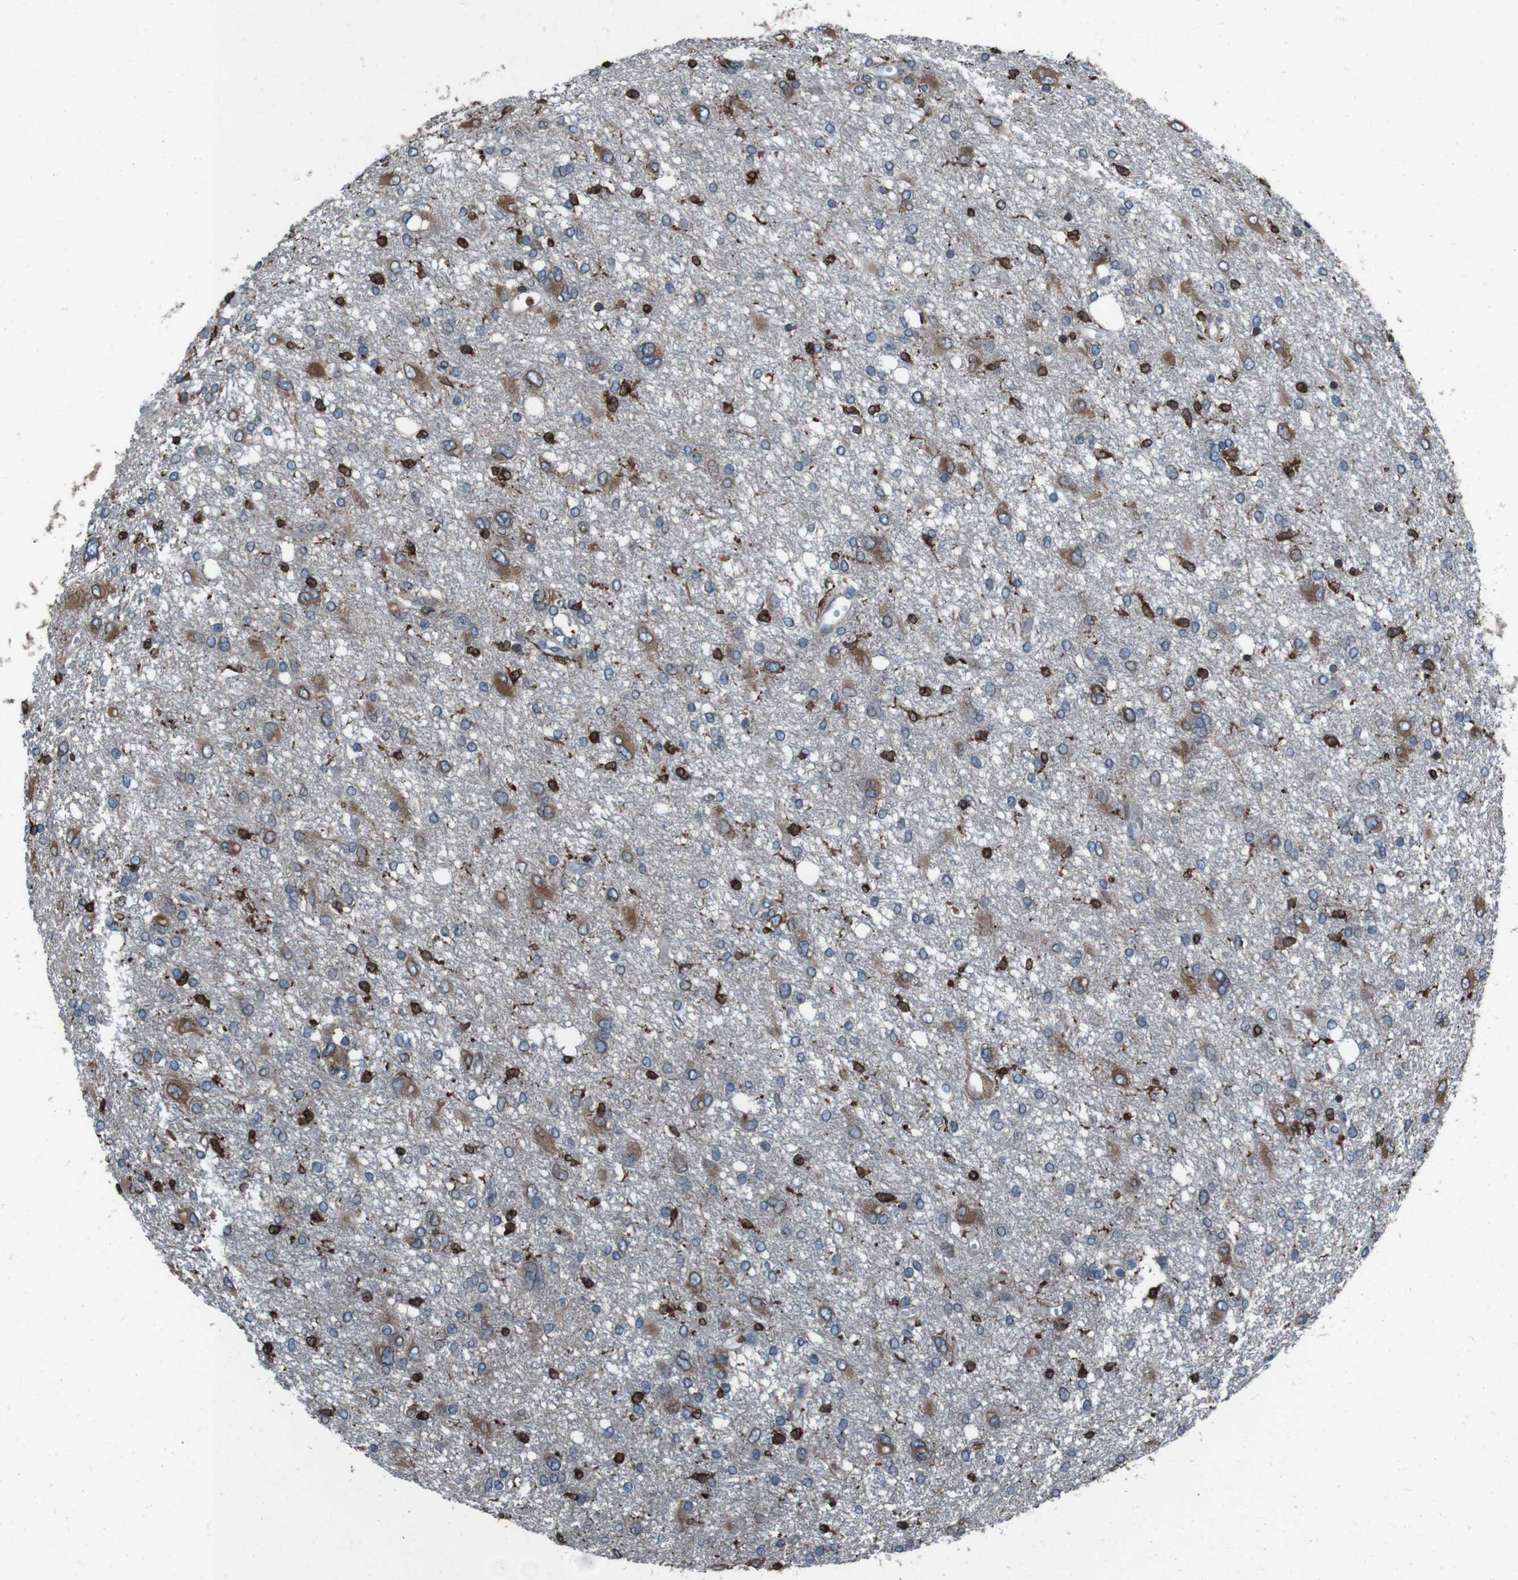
{"staining": {"intensity": "strong", "quantity": "25%-75%", "location": "cytoplasmic/membranous"}, "tissue": "glioma", "cell_type": "Tumor cells", "image_type": "cancer", "snomed": [{"axis": "morphology", "description": "Glioma, malignant, High grade"}, {"axis": "topography", "description": "Brain"}], "caption": "Immunohistochemical staining of human malignant glioma (high-grade) exhibits strong cytoplasmic/membranous protein positivity in about 25%-75% of tumor cells.", "gene": "APMAP", "patient": {"sex": "female", "age": 59}}